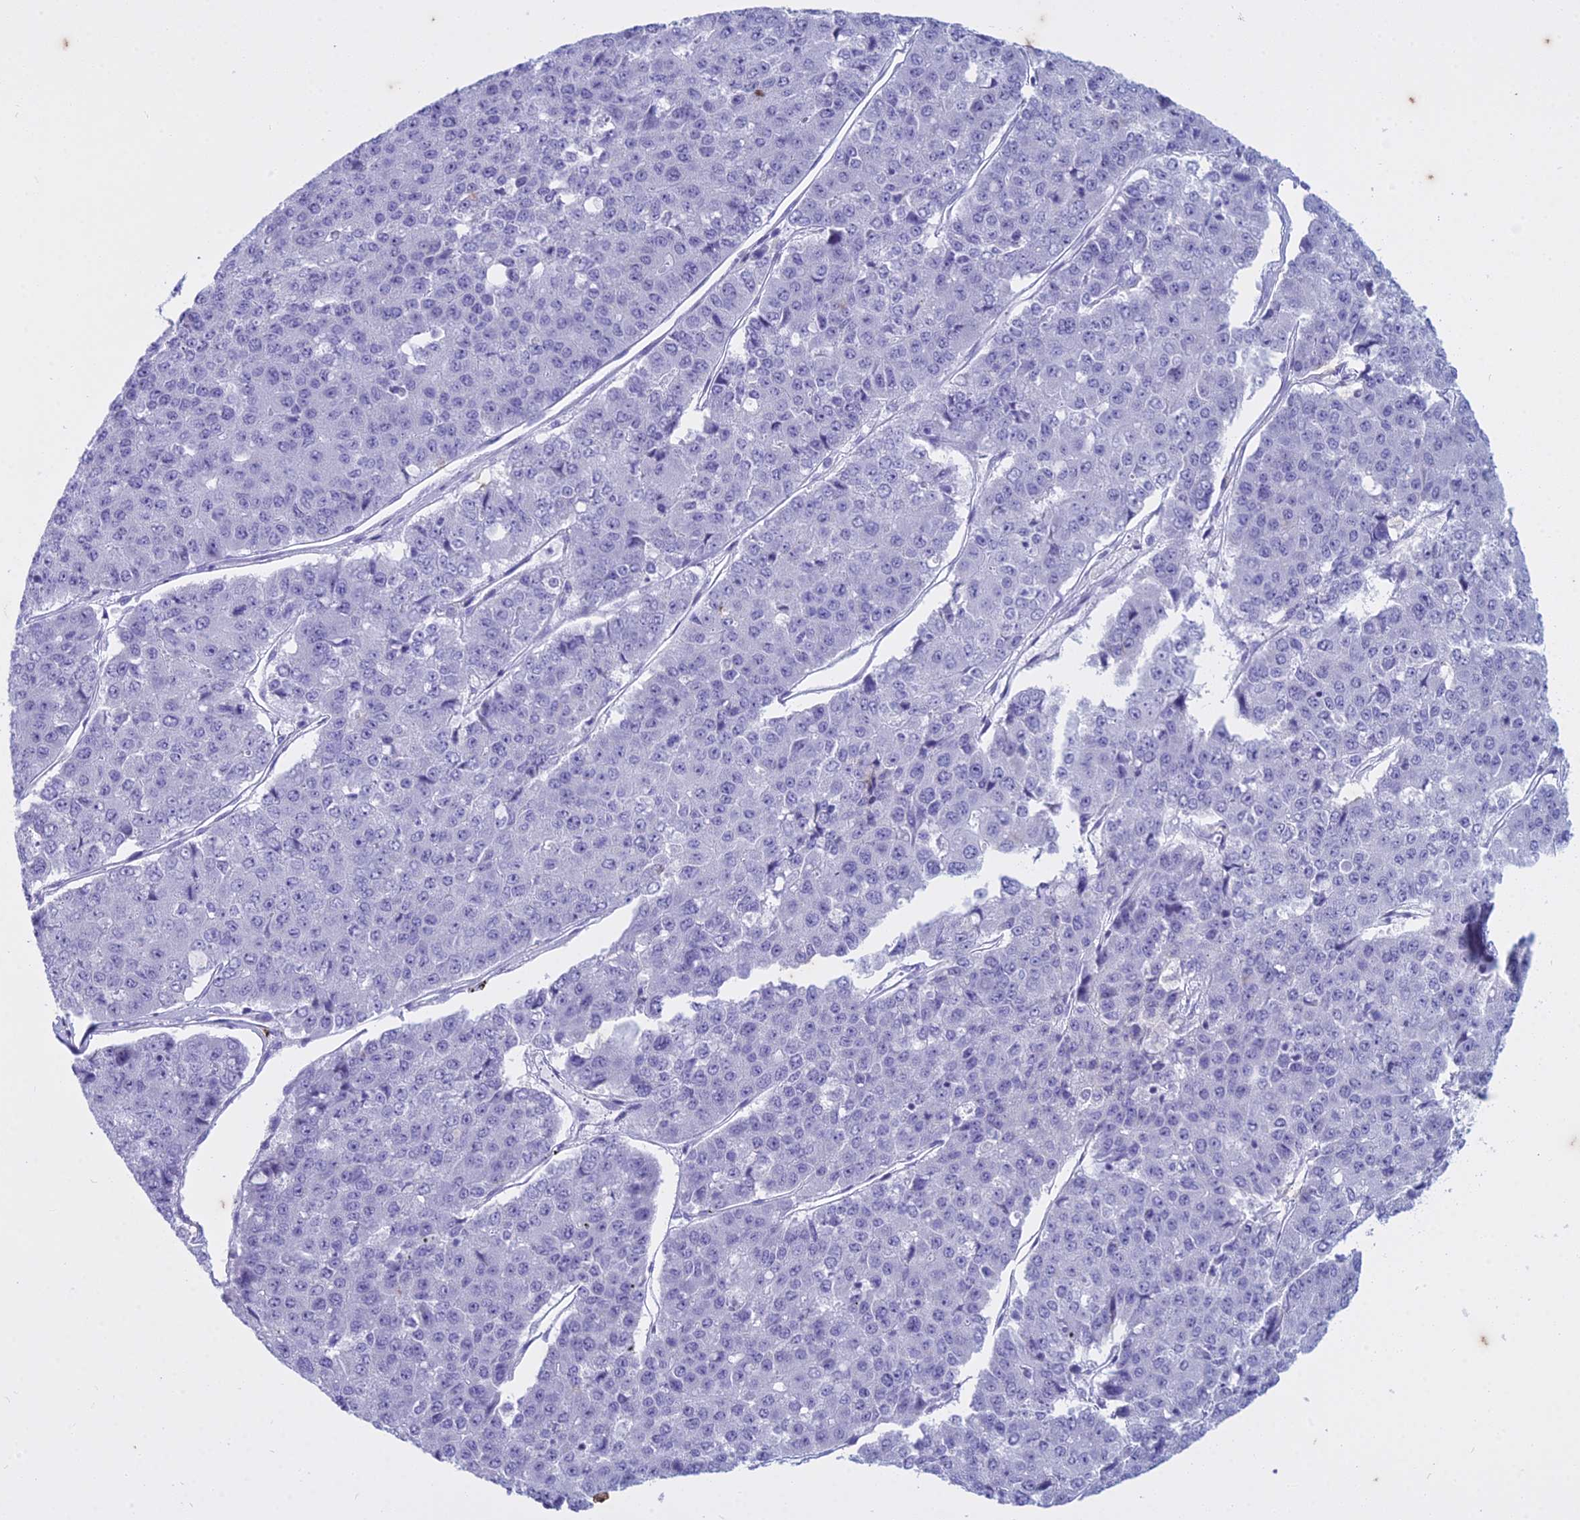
{"staining": {"intensity": "negative", "quantity": "none", "location": "none"}, "tissue": "pancreatic cancer", "cell_type": "Tumor cells", "image_type": "cancer", "snomed": [{"axis": "morphology", "description": "Adenocarcinoma, NOS"}, {"axis": "topography", "description": "Pancreas"}], "caption": "This is a image of immunohistochemistry (IHC) staining of pancreatic cancer, which shows no staining in tumor cells. (Brightfield microscopy of DAB (3,3'-diaminobenzidine) IHC at high magnification).", "gene": "HMGB4", "patient": {"sex": "male", "age": 50}}